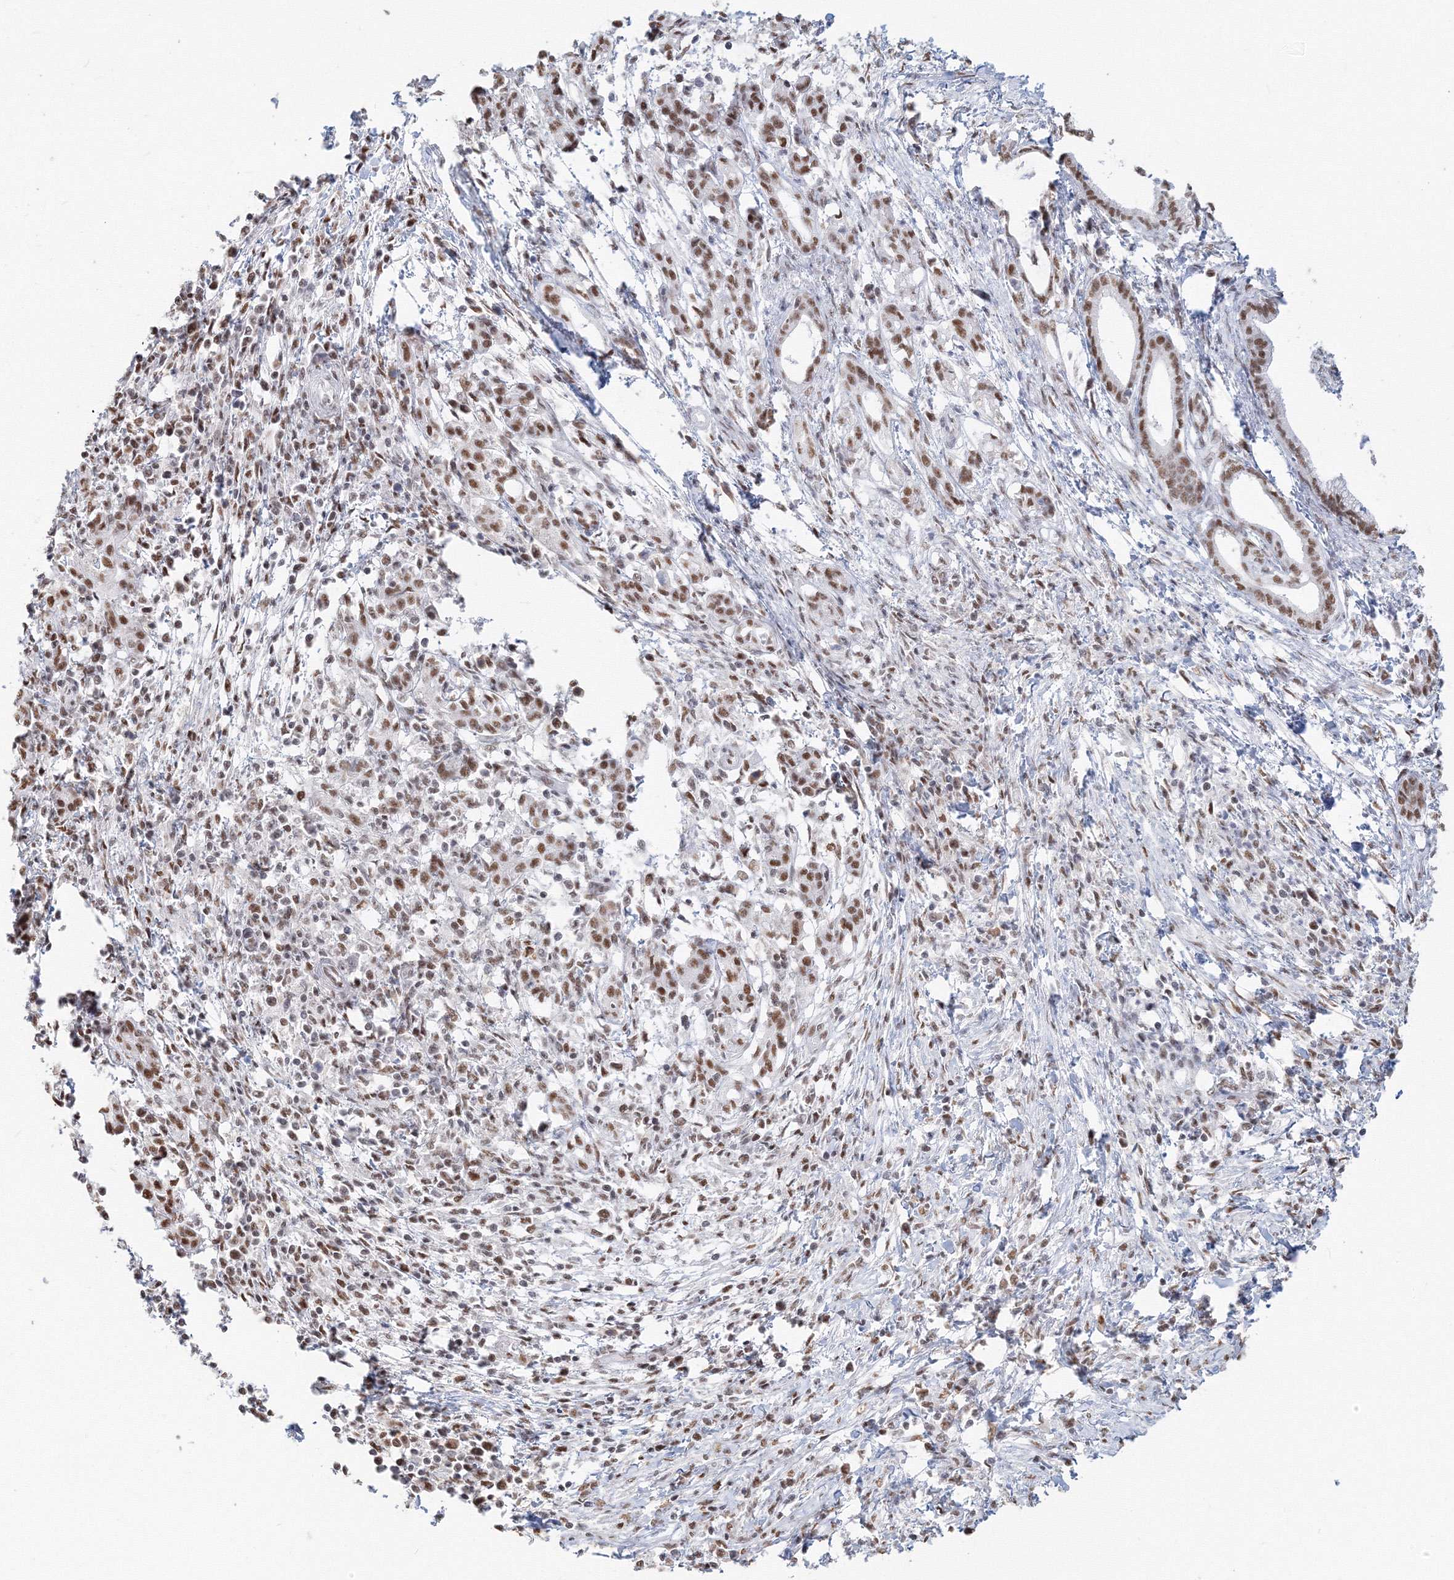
{"staining": {"intensity": "moderate", "quantity": ">75%", "location": "nuclear"}, "tissue": "pancreatic cancer", "cell_type": "Tumor cells", "image_type": "cancer", "snomed": [{"axis": "morphology", "description": "Adenocarcinoma, NOS"}, {"axis": "topography", "description": "Pancreas"}], "caption": "This histopathology image demonstrates pancreatic cancer stained with immunohistochemistry to label a protein in brown. The nuclear of tumor cells show moderate positivity for the protein. Nuclei are counter-stained blue.", "gene": "PPP4R2", "patient": {"sex": "female", "age": 55}}